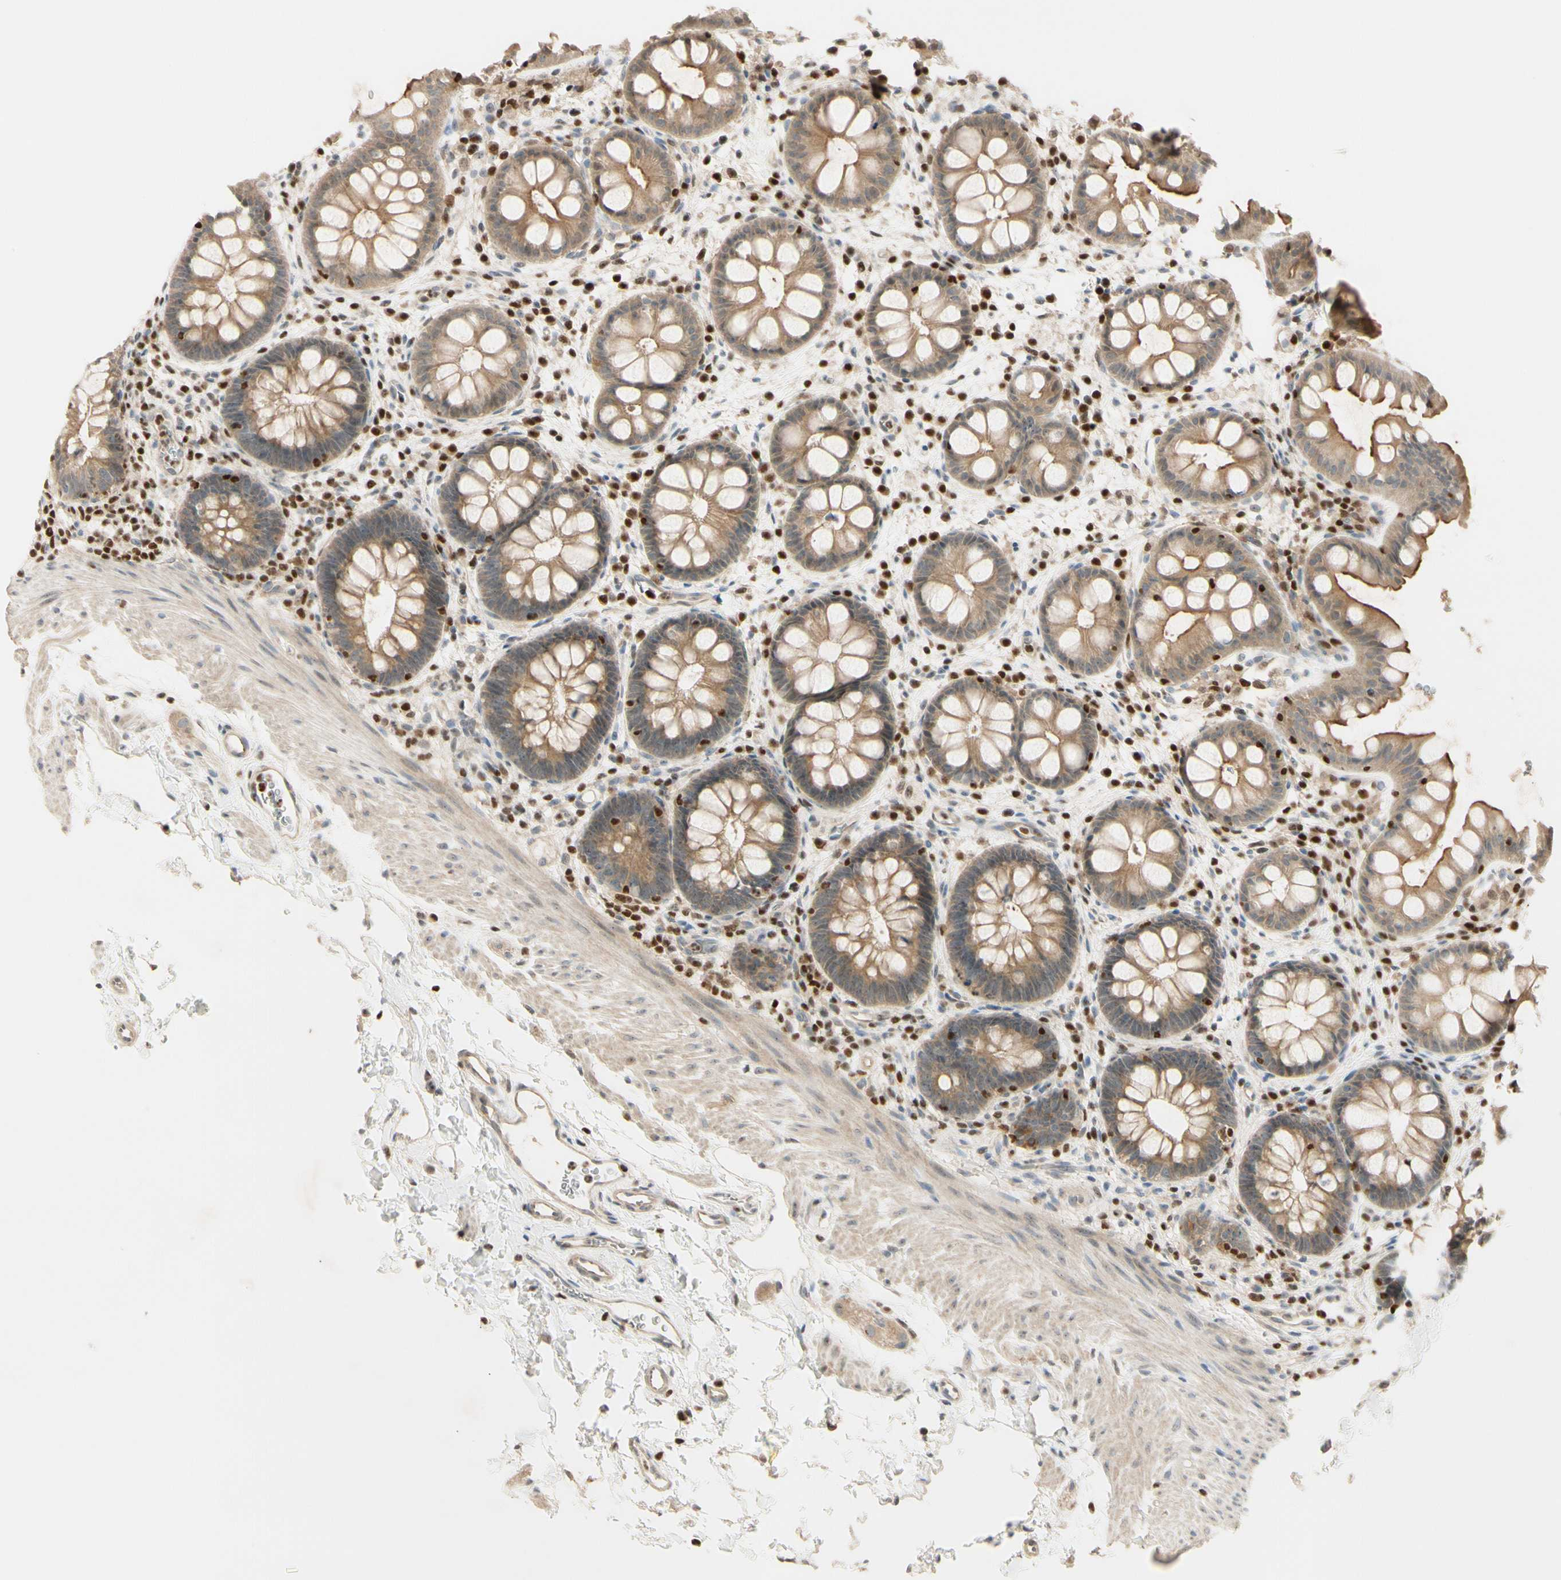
{"staining": {"intensity": "moderate", "quantity": ">75%", "location": "cytoplasmic/membranous"}, "tissue": "rectum", "cell_type": "Glandular cells", "image_type": "normal", "snomed": [{"axis": "morphology", "description": "Normal tissue, NOS"}, {"axis": "topography", "description": "Rectum"}], "caption": "Protein staining by immunohistochemistry (IHC) exhibits moderate cytoplasmic/membranous staining in approximately >75% of glandular cells in benign rectum.", "gene": "NFYA", "patient": {"sex": "female", "age": 24}}